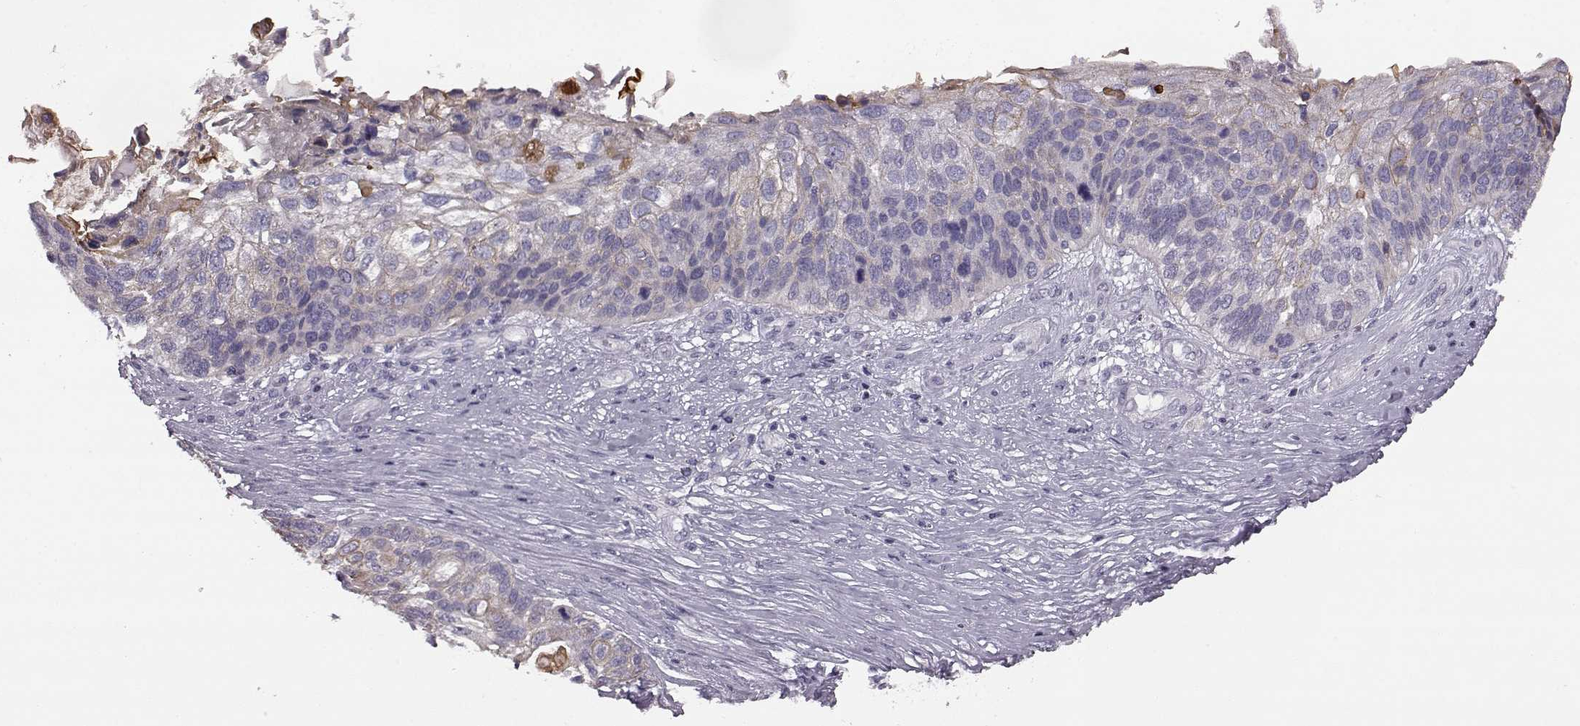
{"staining": {"intensity": "negative", "quantity": "none", "location": "none"}, "tissue": "lung cancer", "cell_type": "Tumor cells", "image_type": "cancer", "snomed": [{"axis": "morphology", "description": "Squamous cell carcinoma, NOS"}, {"axis": "topography", "description": "Lung"}], "caption": "IHC micrograph of lung squamous cell carcinoma stained for a protein (brown), which exhibits no staining in tumor cells. (DAB IHC, high magnification).", "gene": "ODAD4", "patient": {"sex": "male", "age": 69}}